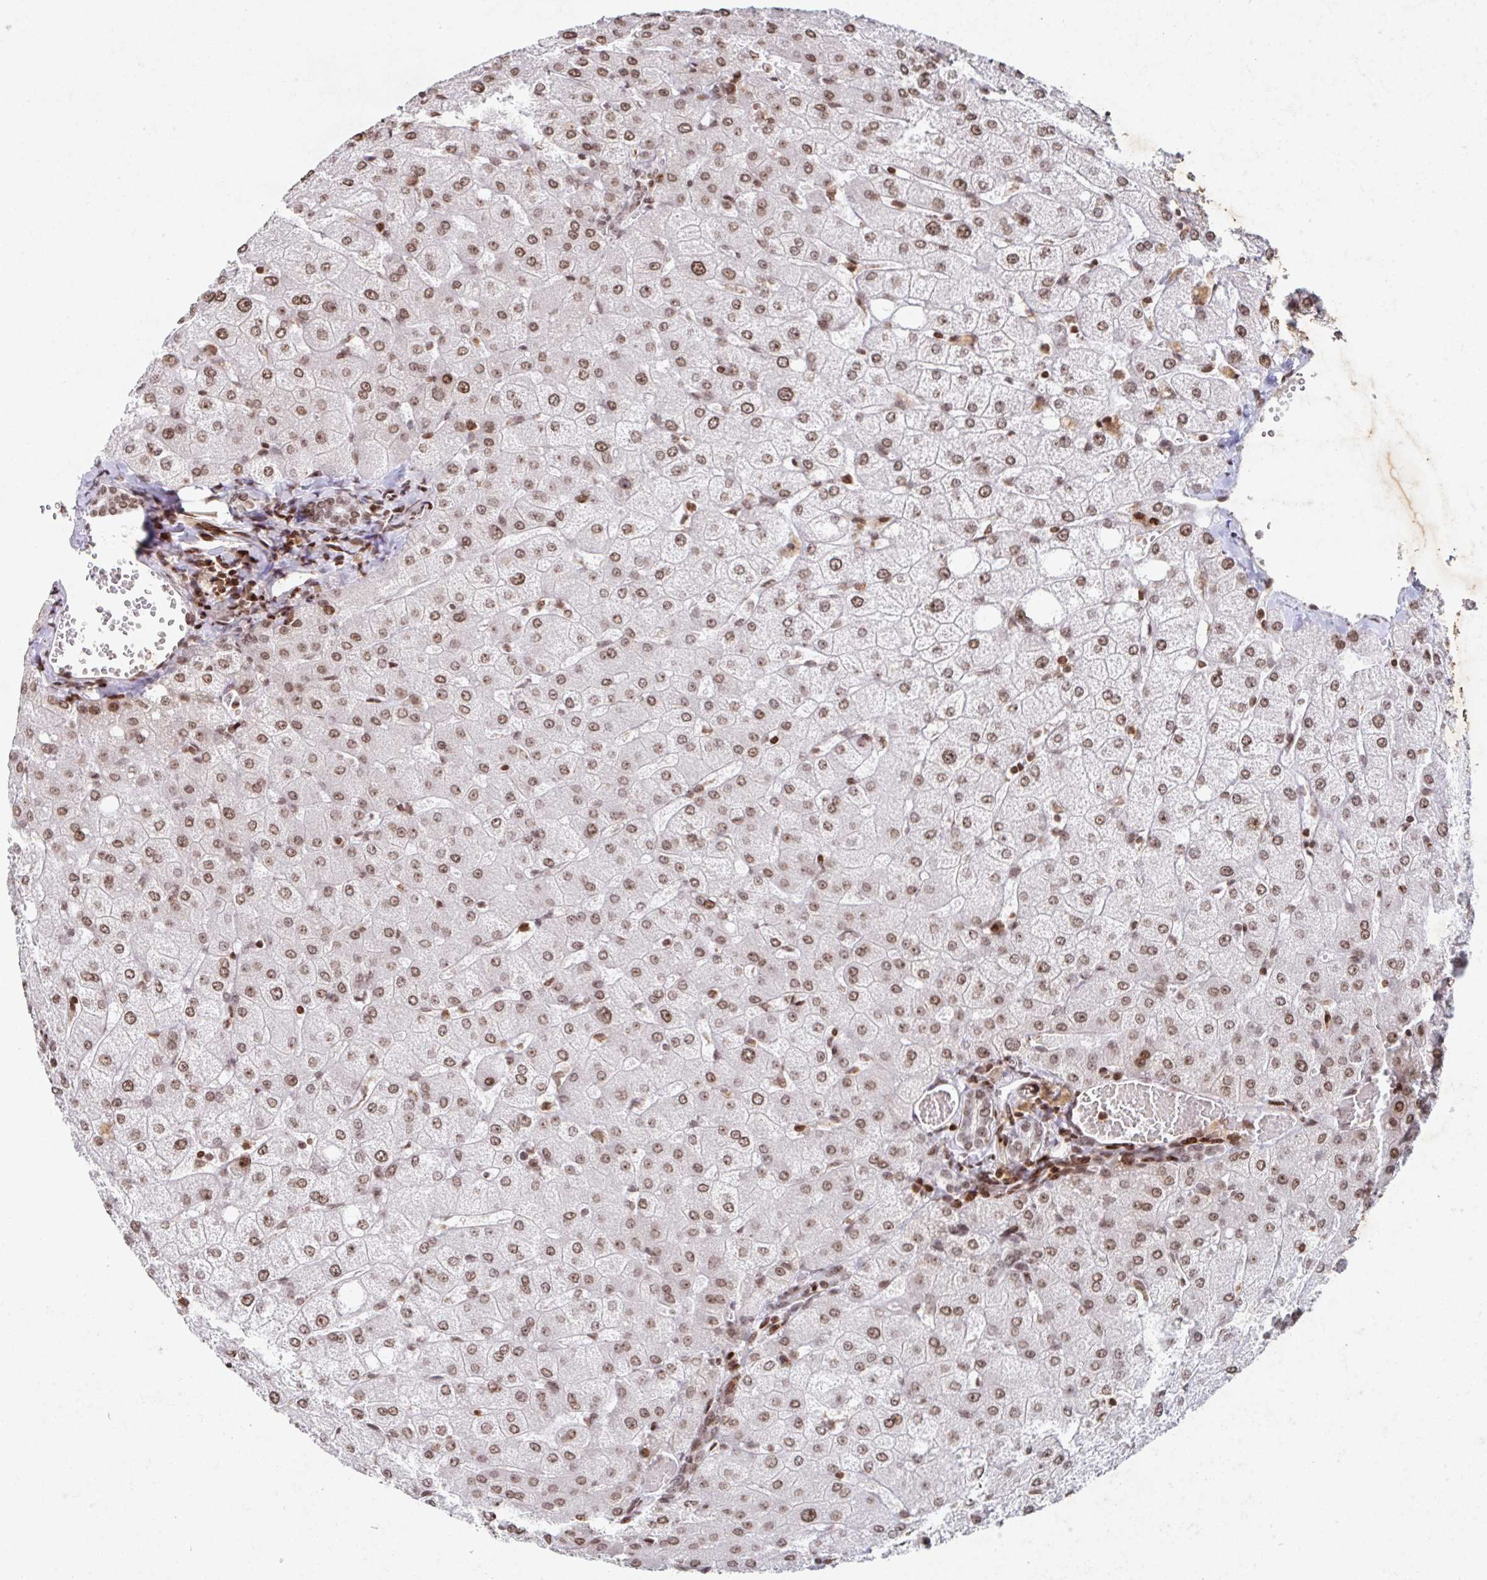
{"staining": {"intensity": "moderate", "quantity": ">75%", "location": "nuclear"}, "tissue": "liver", "cell_type": "Cholangiocytes", "image_type": "normal", "snomed": [{"axis": "morphology", "description": "Normal tissue, NOS"}, {"axis": "topography", "description": "Liver"}], "caption": "Immunohistochemical staining of unremarkable liver reveals moderate nuclear protein expression in approximately >75% of cholangiocytes.", "gene": "C19orf53", "patient": {"sex": "female", "age": 54}}